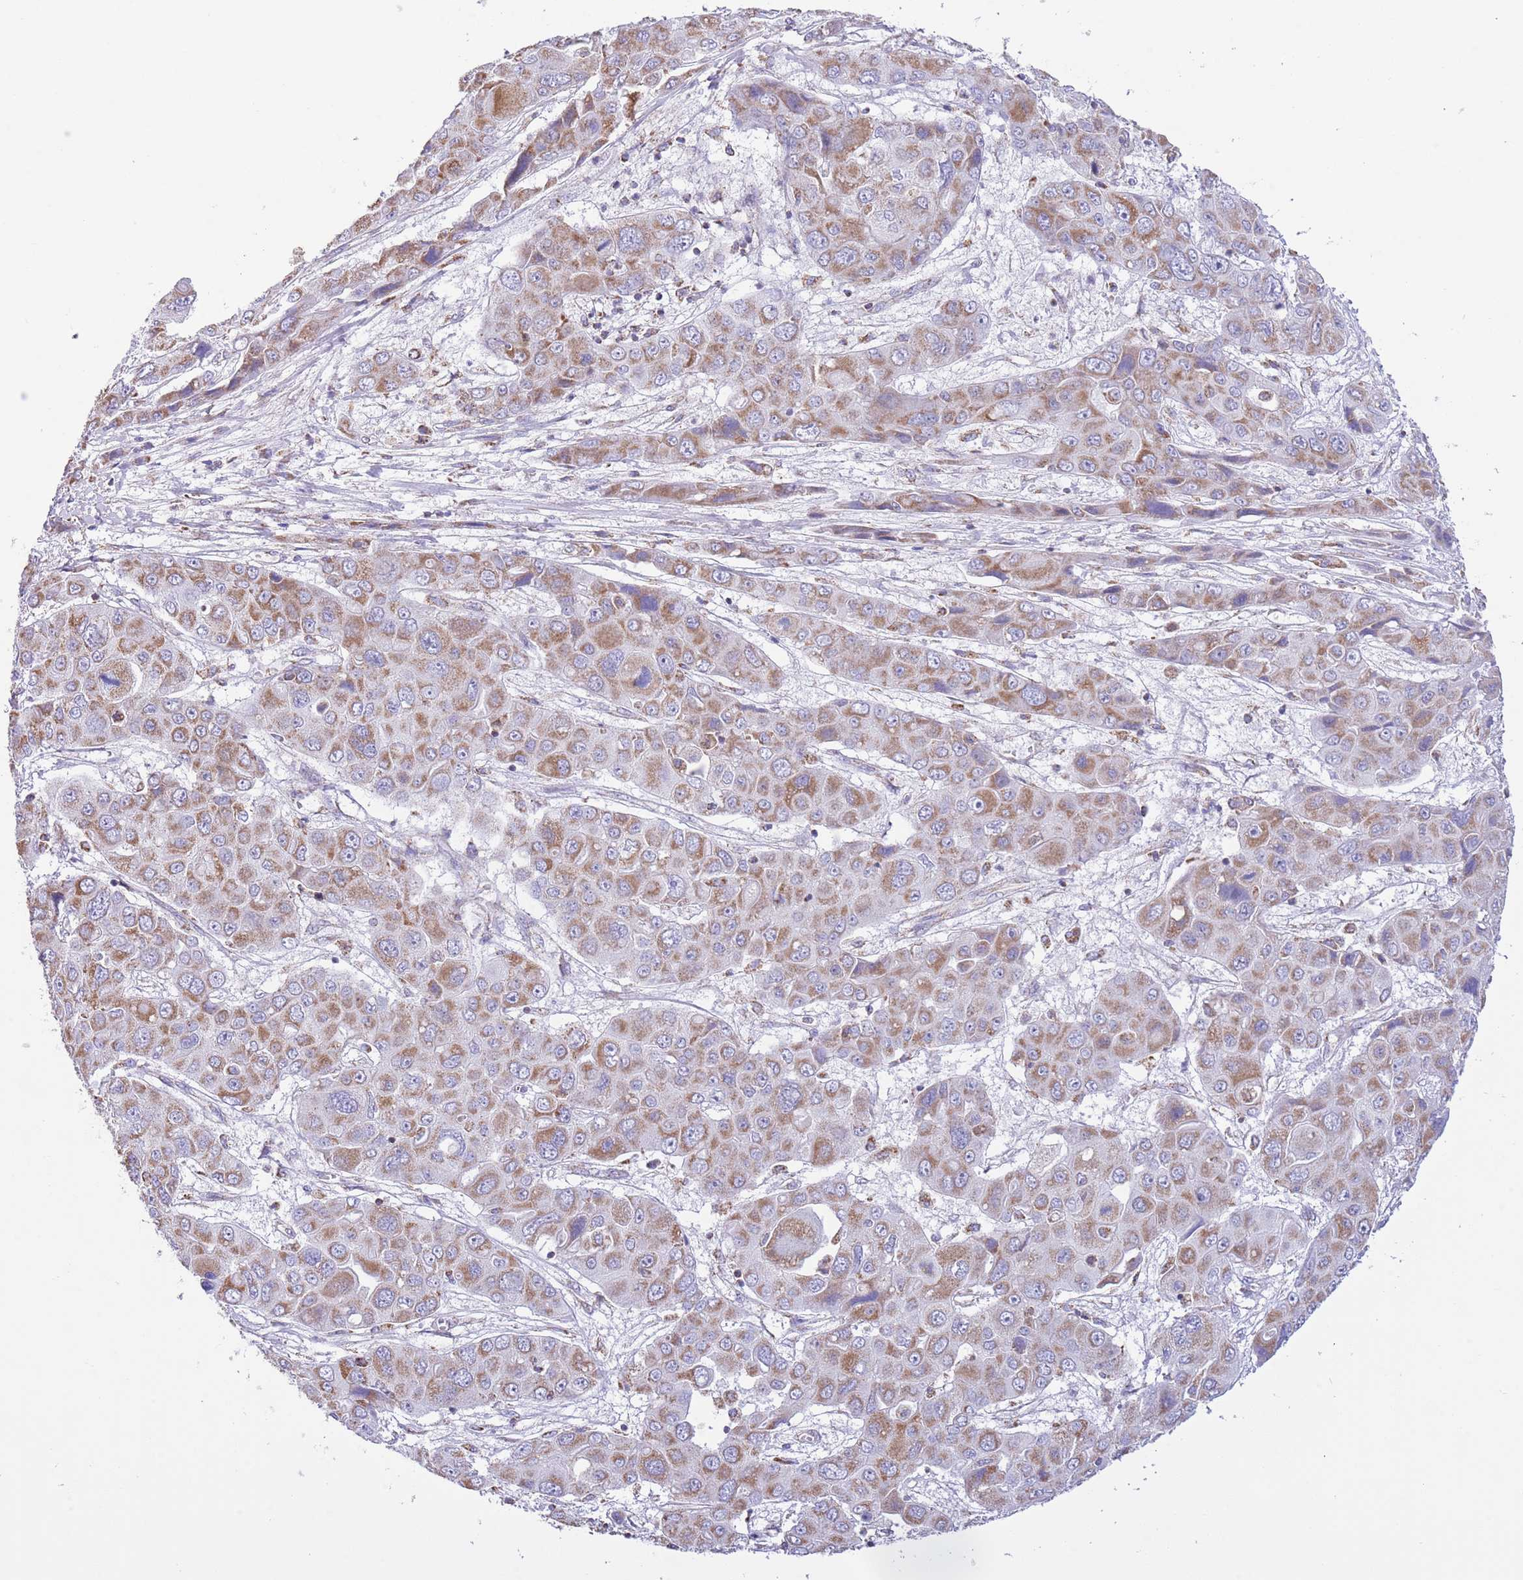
{"staining": {"intensity": "moderate", "quantity": ">75%", "location": "cytoplasmic/membranous"}, "tissue": "liver cancer", "cell_type": "Tumor cells", "image_type": "cancer", "snomed": [{"axis": "morphology", "description": "Cholangiocarcinoma"}, {"axis": "topography", "description": "Liver"}], "caption": "This is an image of immunohistochemistry staining of liver cancer (cholangiocarcinoma), which shows moderate expression in the cytoplasmic/membranous of tumor cells.", "gene": "TEKTIP1", "patient": {"sex": "male", "age": 67}}